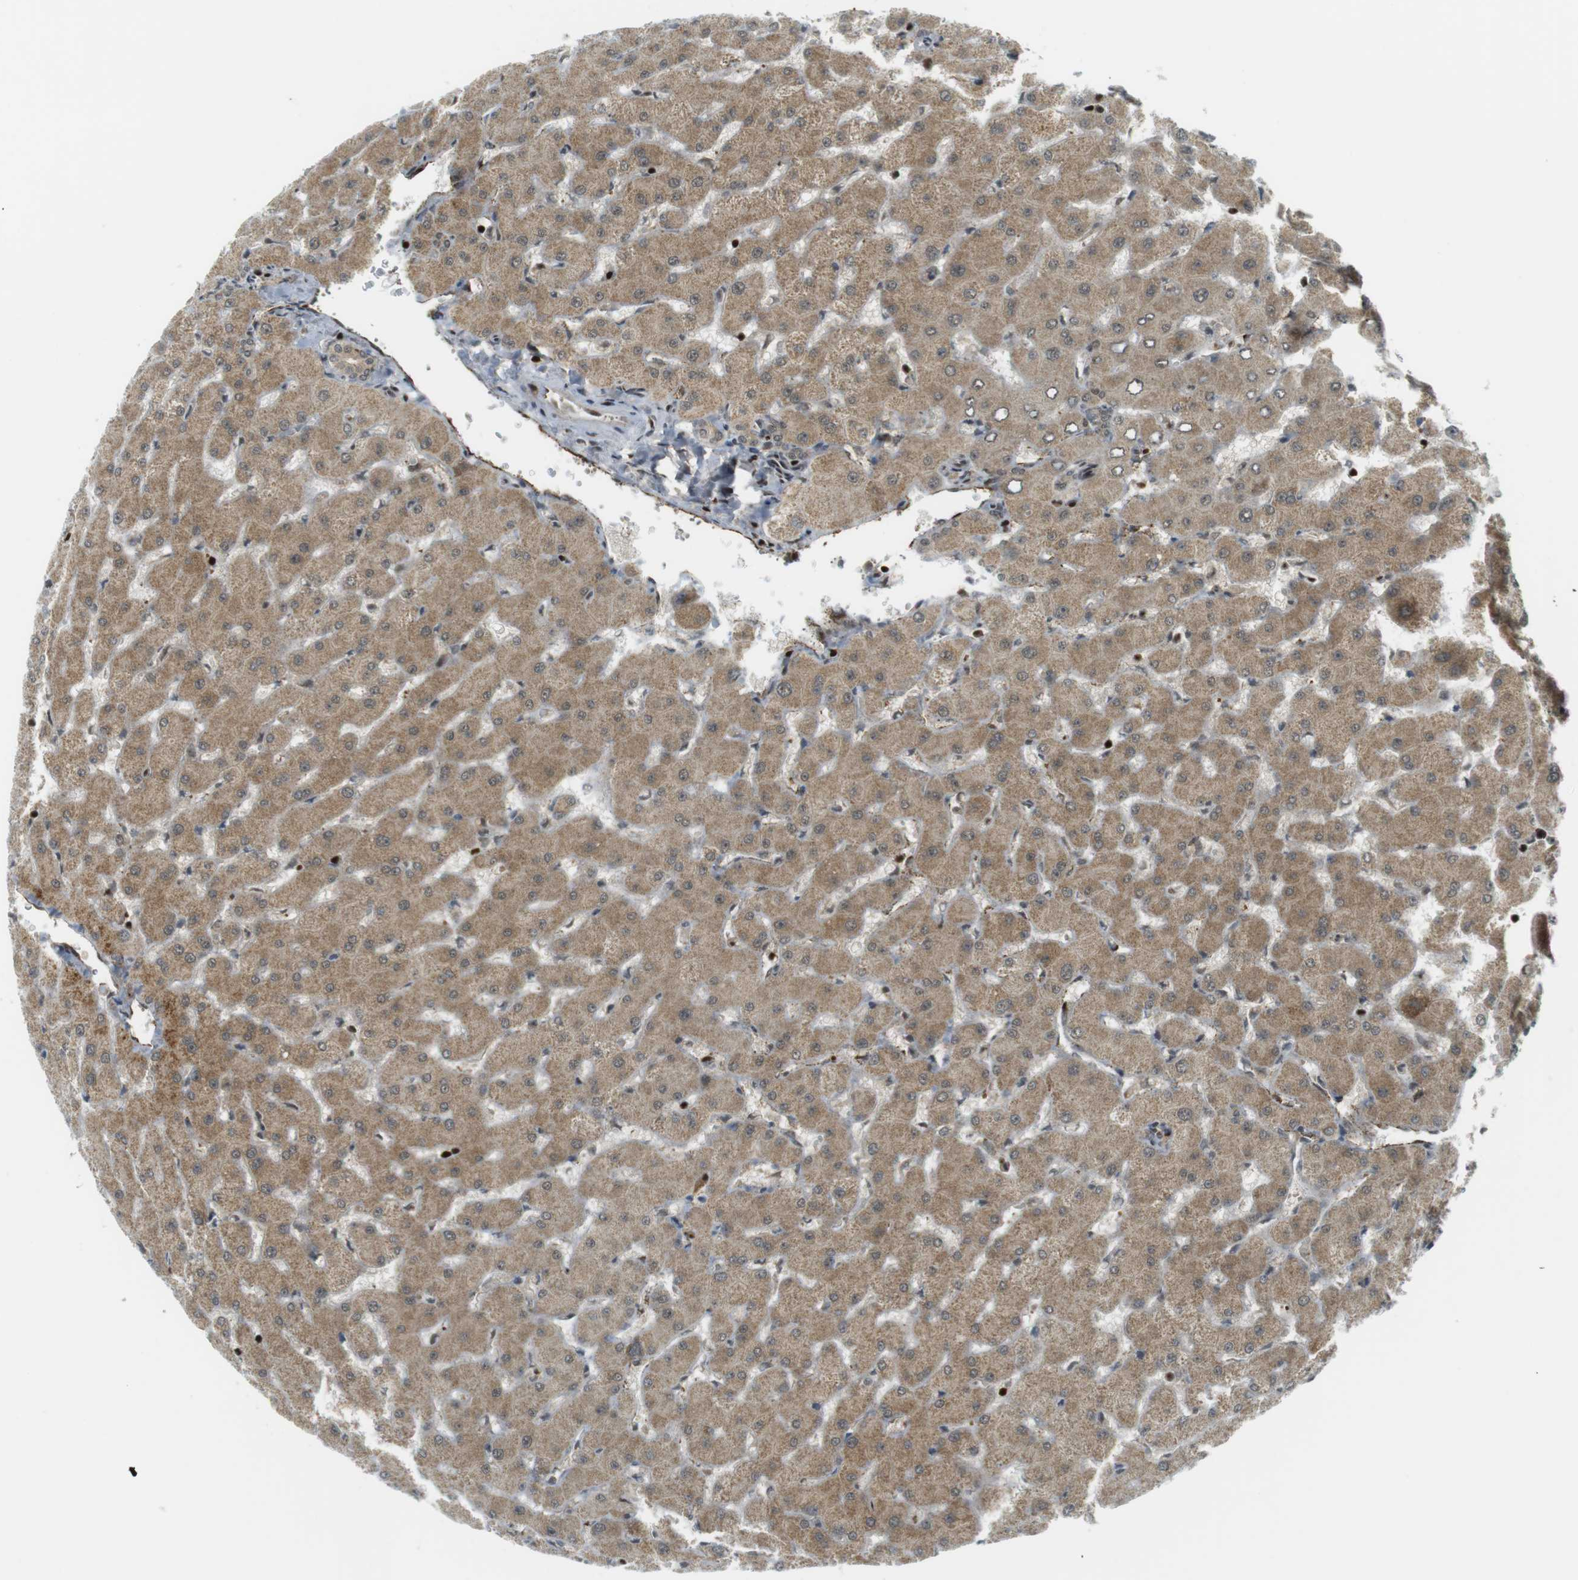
{"staining": {"intensity": "weak", "quantity": "25%-75%", "location": "cytoplasmic/membranous"}, "tissue": "liver", "cell_type": "Cholangiocytes", "image_type": "normal", "snomed": [{"axis": "morphology", "description": "Normal tissue, NOS"}, {"axis": "topography", "description": "Liver"}], "caption": "Benign liver was stained to show a protein in brown. There is low levels of weak cytoplasmic/membranous expression in approximately 25%-75% of cholangiocytes. (brown staining indicates protein expression, while blue staining denotes nuclei).", "gene": "PPP1R13B", "patient": {"sex": "female", "age": 63}}